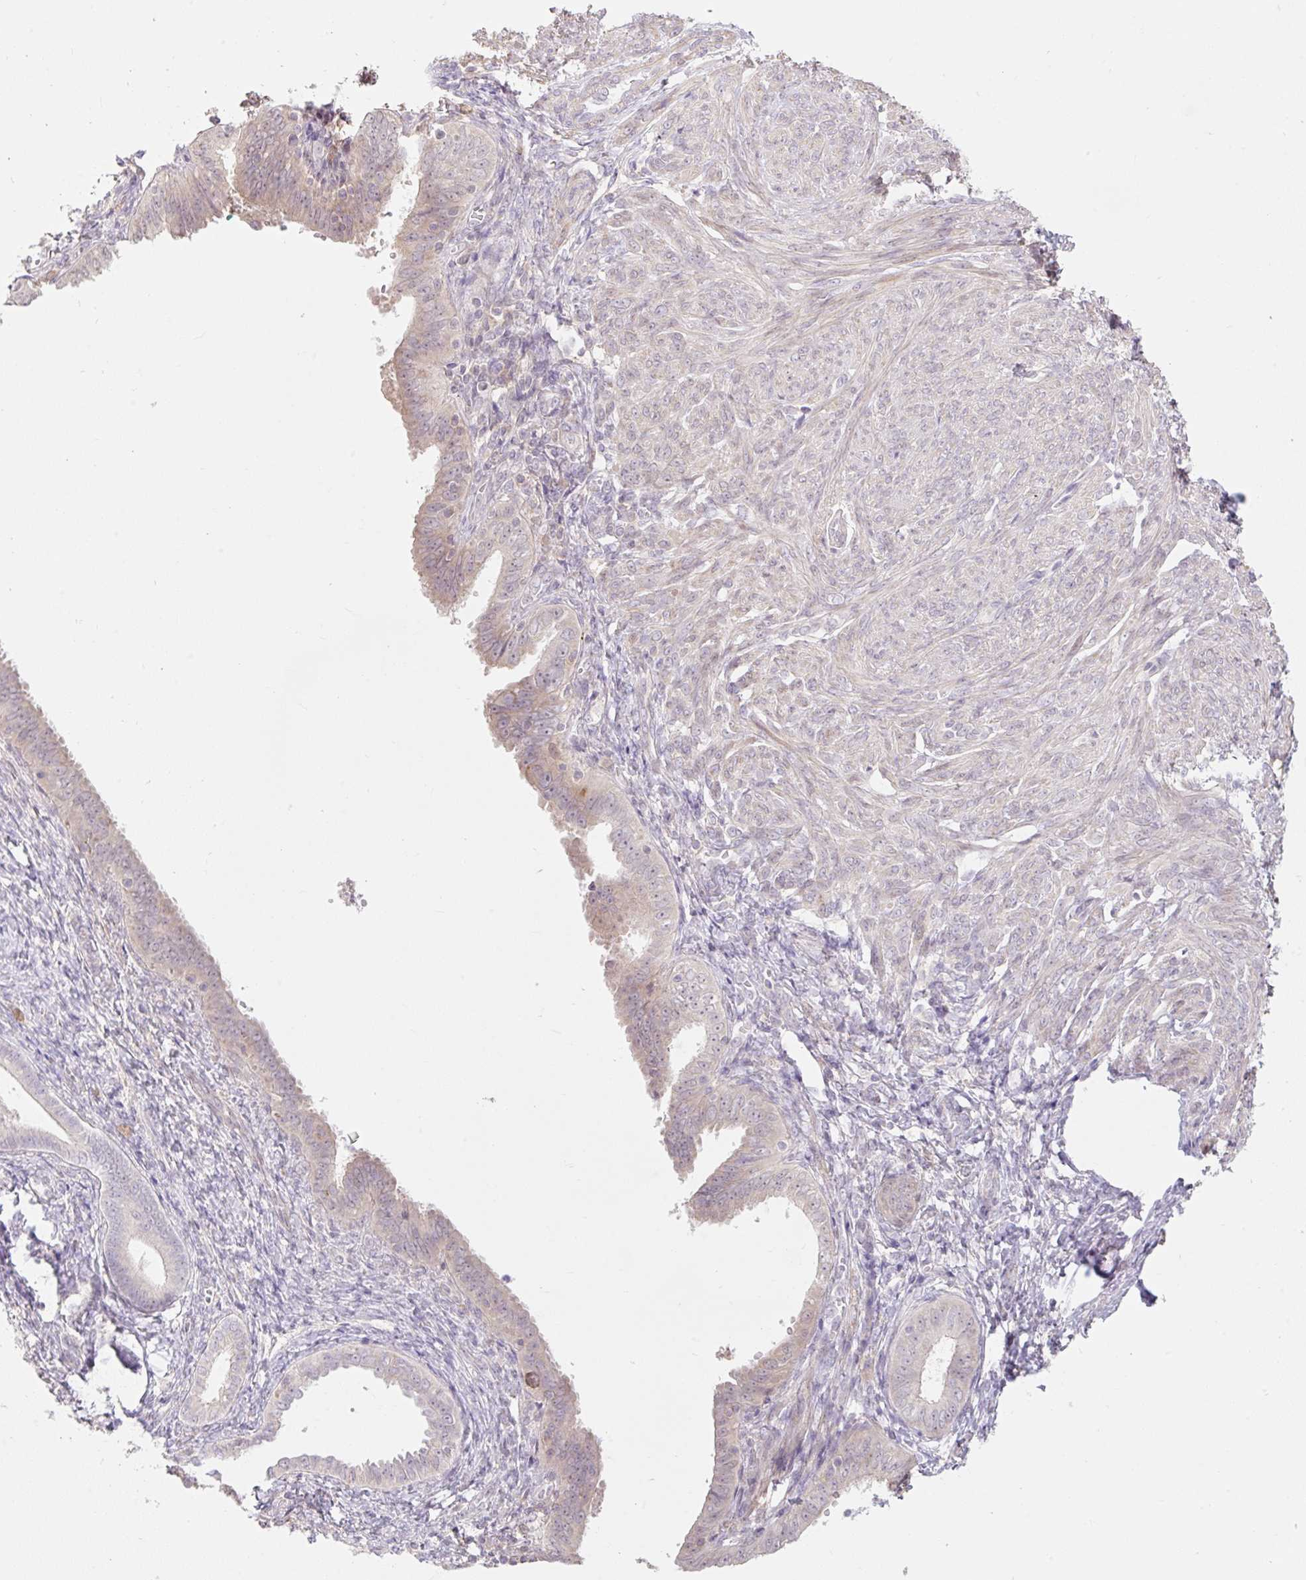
{"staining": {"intensity": "weak", "quantity": "25%-75%", "location": "cytoplasmic/membranous"}, "tissue": "endometrial cancer", "cell_type": "Tumor cells", "image_type": "cancer", "snomed": [{"axis": "morphology", "description": "Adenocarcinoma, NOS"}, {"axis": "topography", "description": "Endometrium"}], "caption": "Protein staining displays weak cytoplasmic/membranous staining in about 25%-75% of tumor cells in endometrial cancer. (IHC, brightfield microscopy, high magnification).", "gene": "EMC10", "patient": {"sex": "female", "age": 87}}